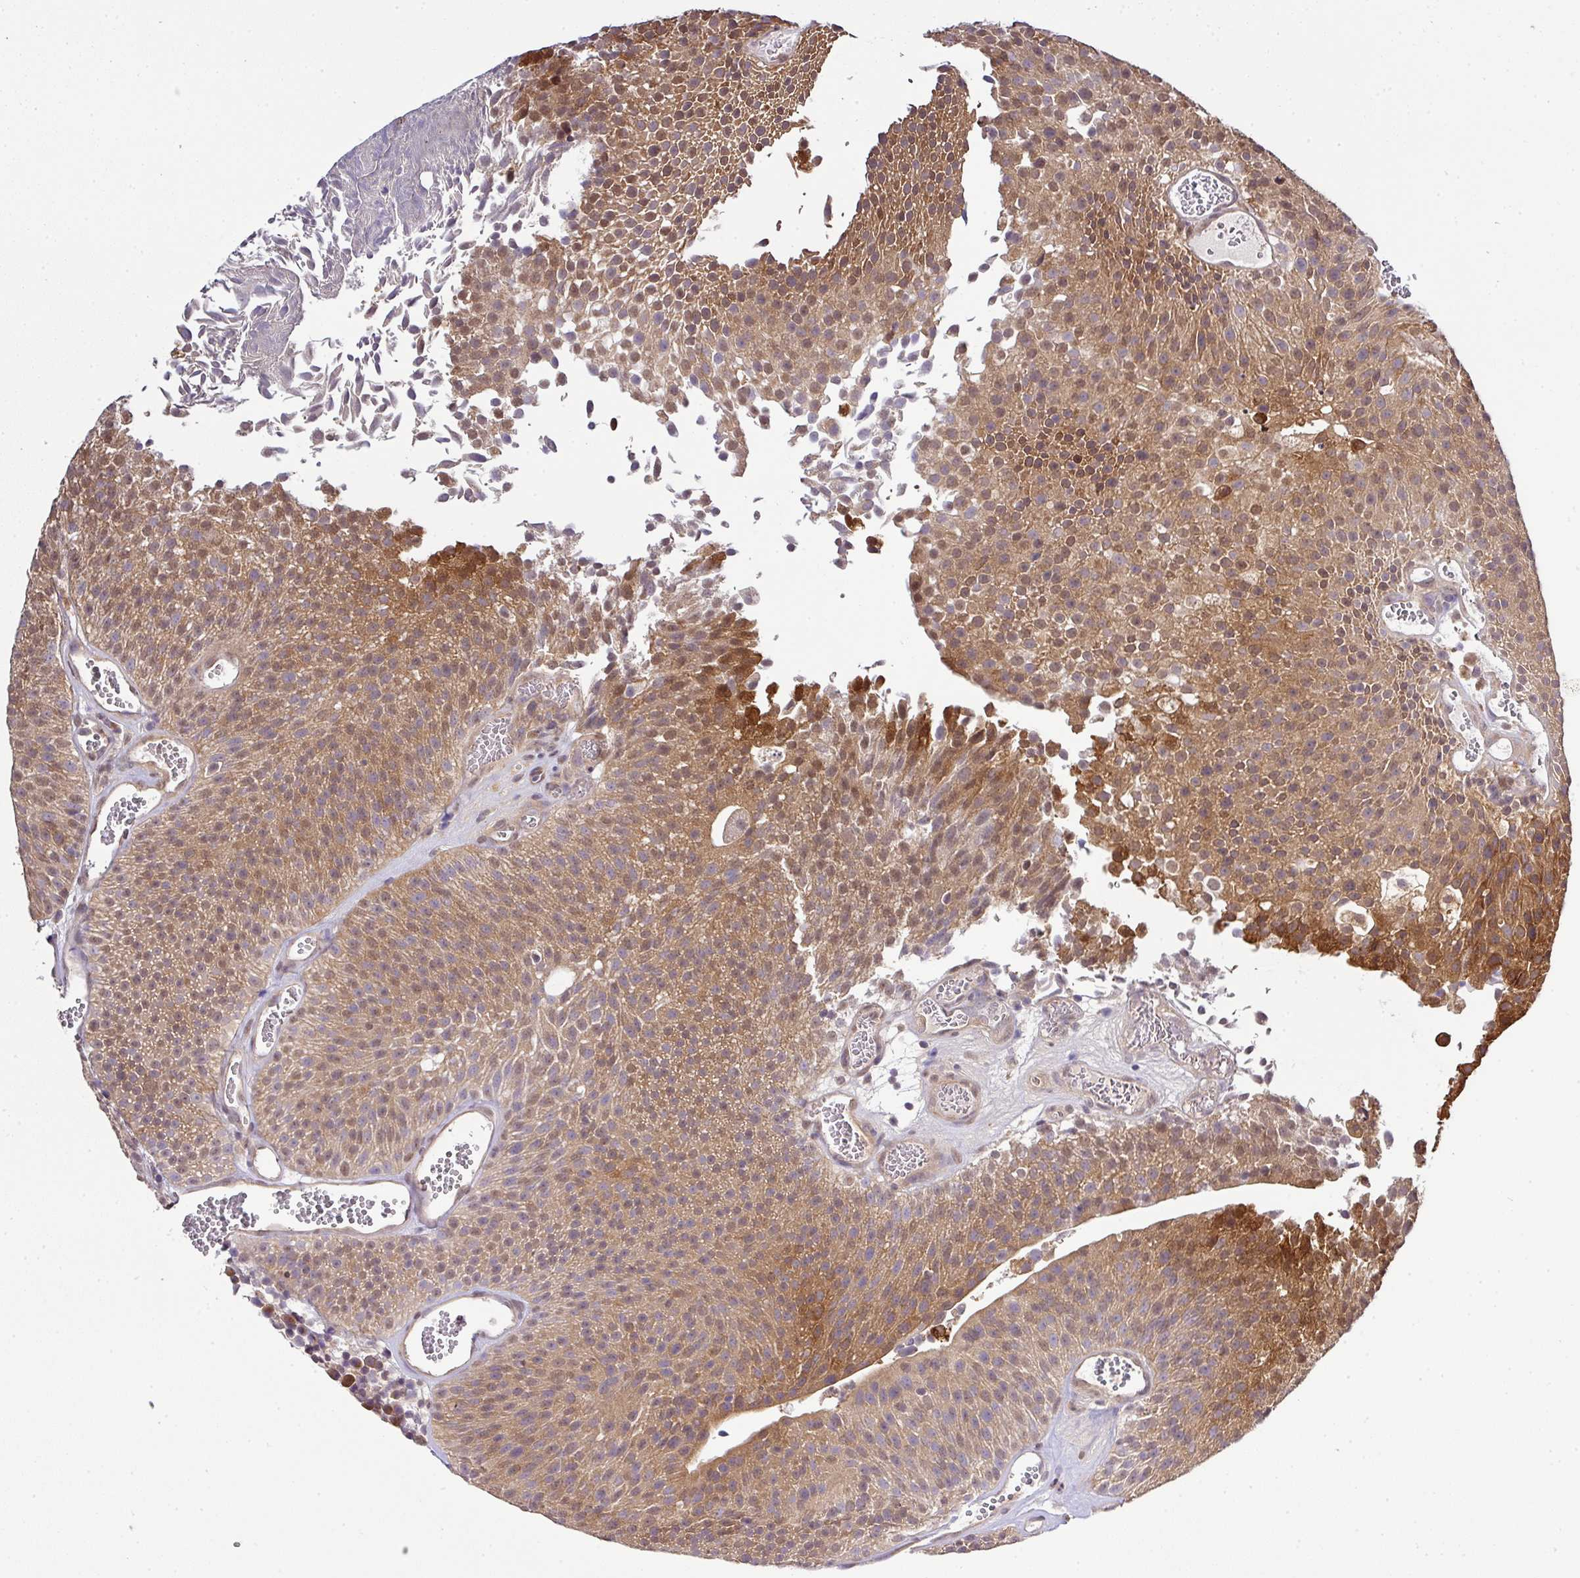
{"staining": {"intensity": "moderate", "quantity": ">75%", "location": "cytoplasmic/membranous"}, "tissue": "urothelial cancer", "cell_type": "Tumor cells", "image_type": "cancer", "snomed": [{"axis": "morphology", "description": "Urothelial carcinoma, Low grade"}, {"axis": "topography", "description": "Urinary bladder"}], "caption": "Immunohistochemical staining of human urothelial carcinoma (low-grade) exhibits medium levels of moderate cytoplasmic/membranous expression in about >75% of tumor cells.", "gene": "TMEM107", "patient": {"sex": "female", "age": 79}}